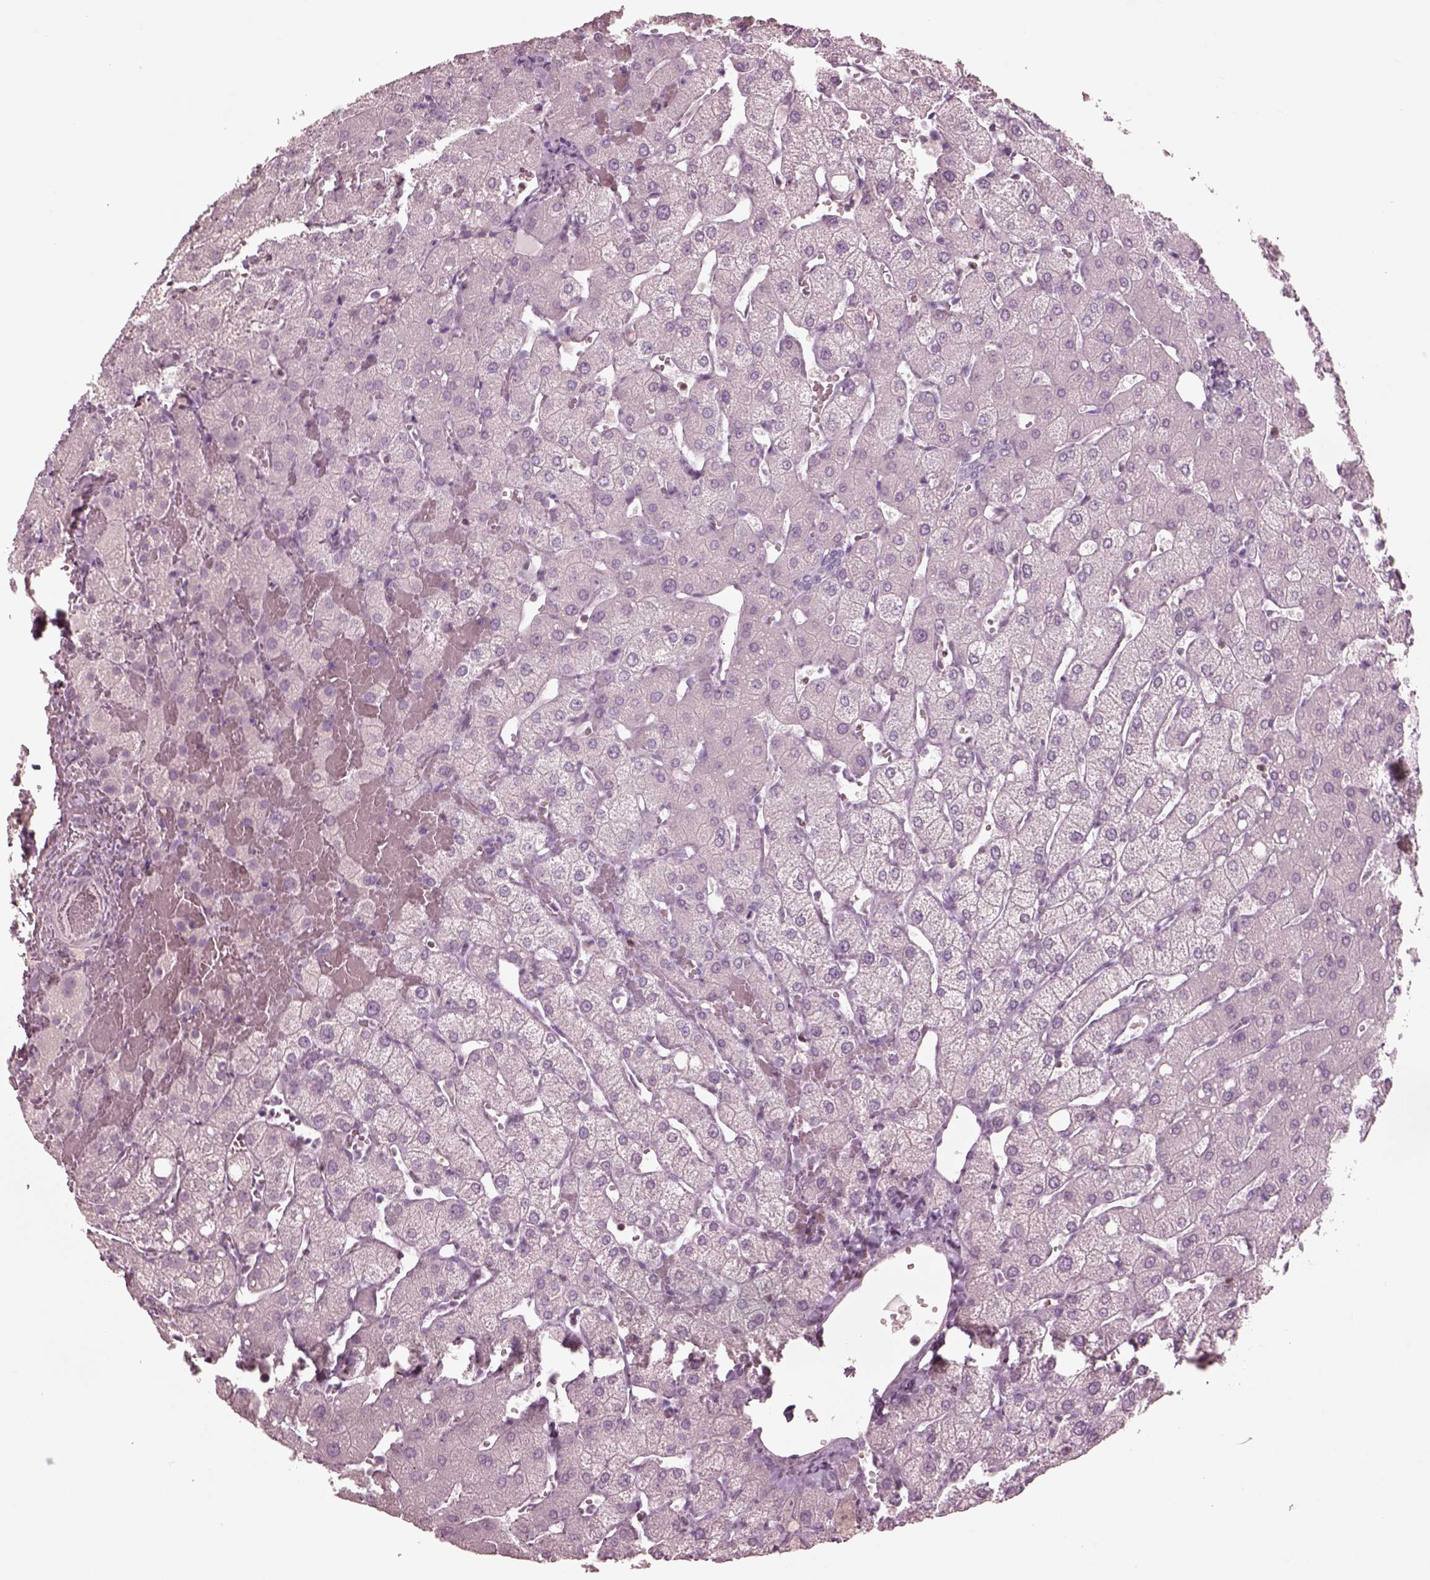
{"staining": {"intensity": "negative", "quantity": "none", "location": "none"}, "tissue": "liver", "cell_type": "Cholangiocytes", "image_type": "normal", "snomed": [{"axis": "morphology", "description": "Normal tissue, NOS"}, {"axis": "topography", "description": "Liver"}], "caption": "High magnification brightfield microscopy of normal liver stained with DAB (3,3'-diaminobenzidine) (brown) and counterstained with hematoxylin (blue): cholangiocytes show no significant positivity. (Stains: DAB (3,3'-diaminobenzidine) immunohistochemistry with hematoxylin counter stain, Microscopy: brightfield microscopy at high magnification).", "gene": "PDCD1", "patient": {"sex": "female", "age": 54}}